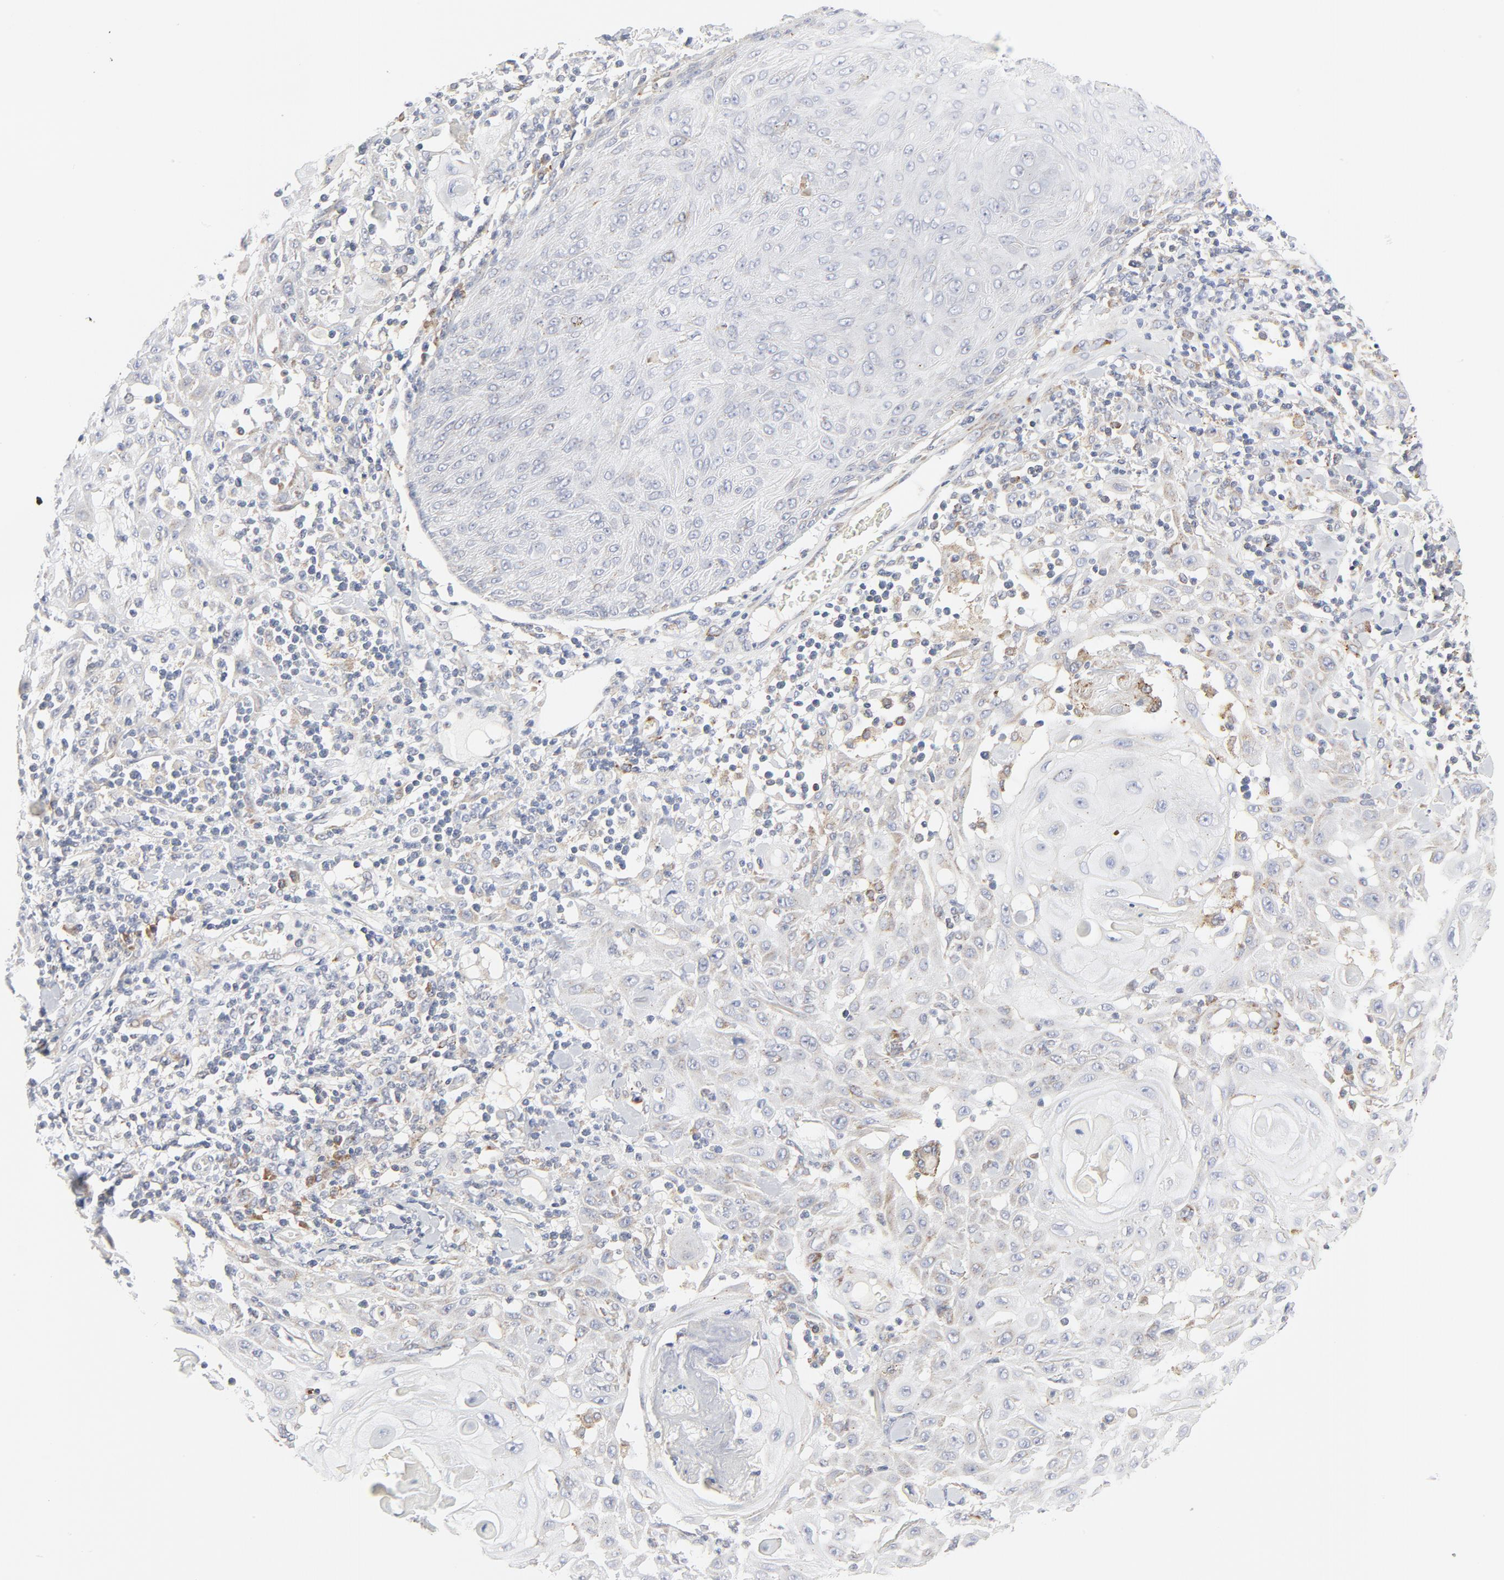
{"staining": {"intensity": "negative", "quantity": "none", "location": "none"}, "tissue": "skin cancer", "cell_type": "Tumor cells", "image_type": "cancer", "snomed": [{"axis": "morphology", "description": "Squamous cell carcinoma, NOS"}, {"axis": "topography", "description": "Skin"}], "caption": "Immunohistochemistry (IHC) of skin cancer (squamous cell carcinoma) shows no expression in tumor cells.", "gene": "LRP6", "patient": {"sex": "male", "age": 24}}